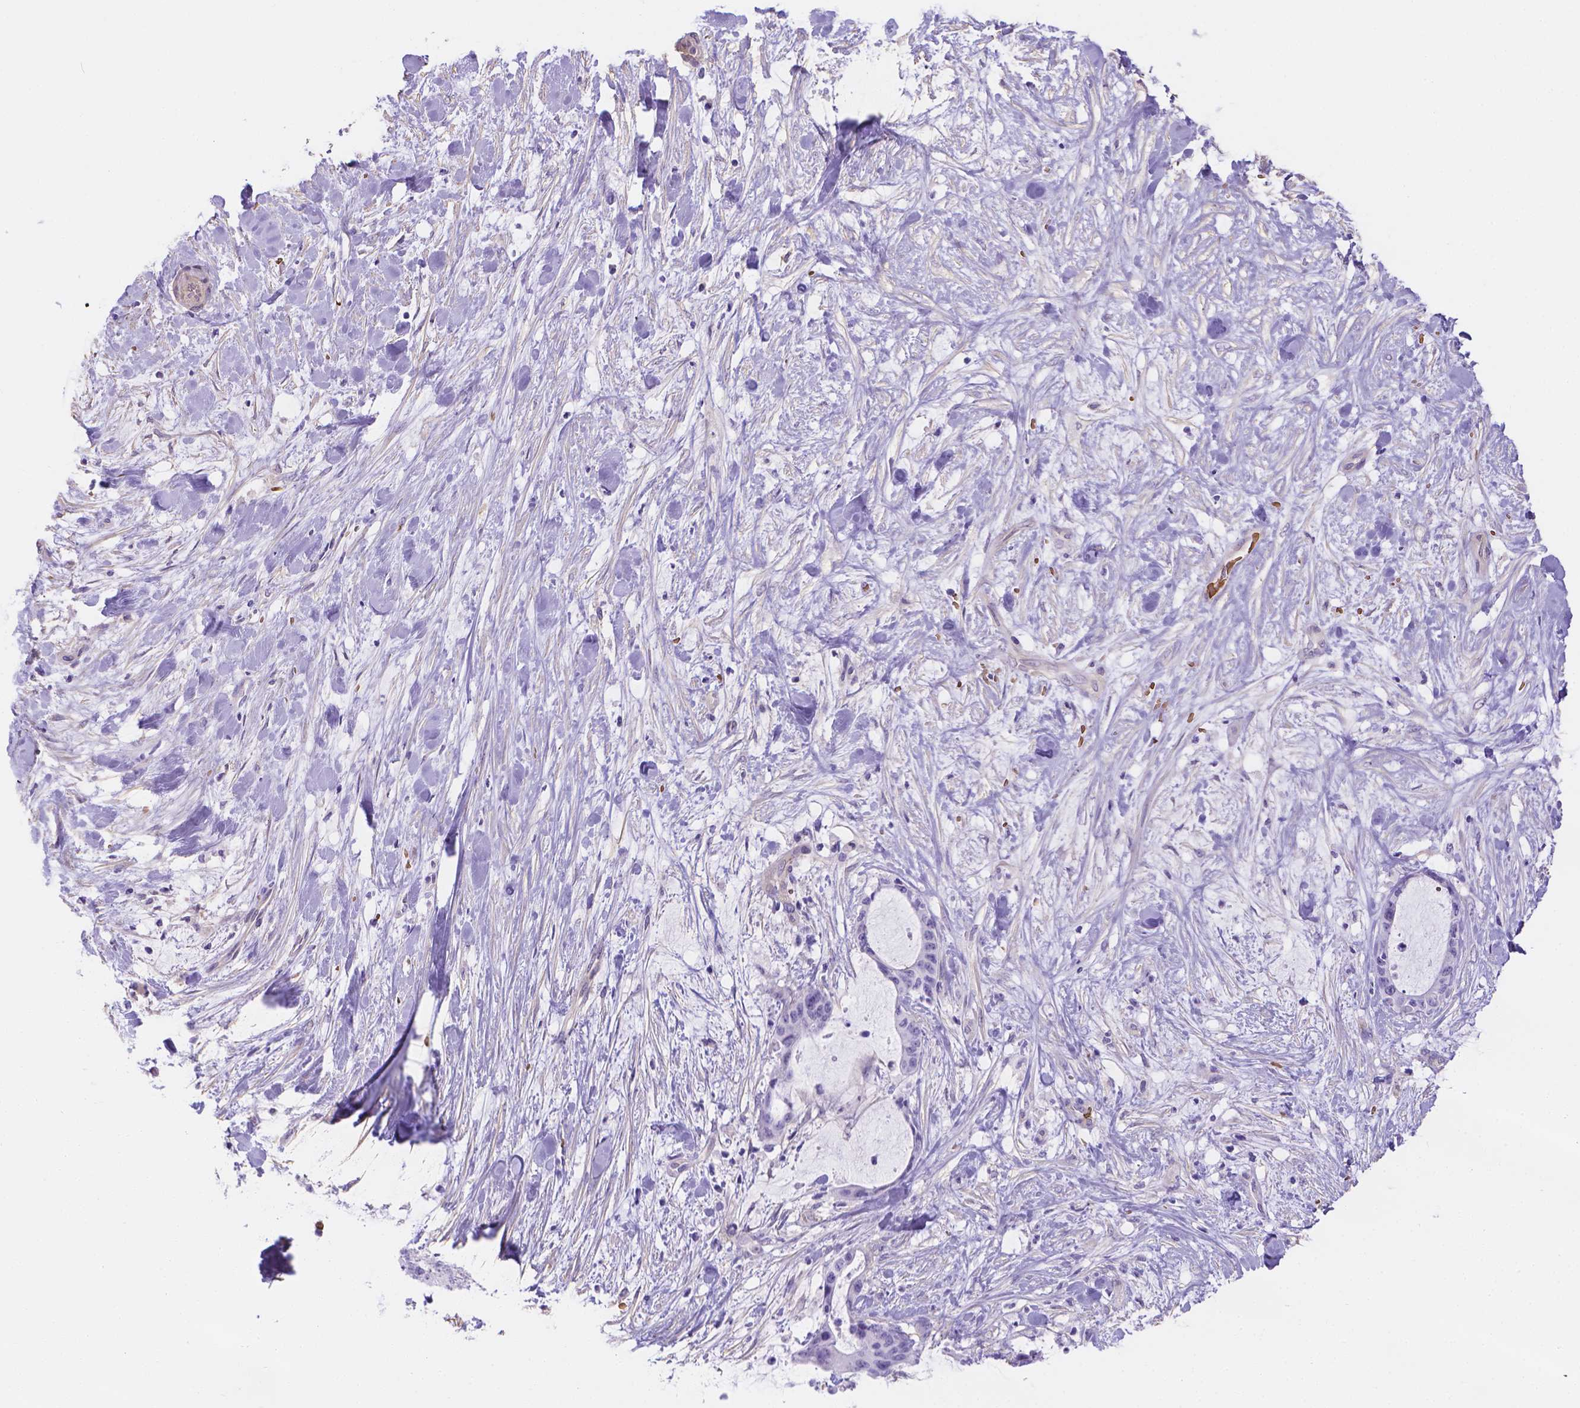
{"staining": {"intensity": "negative", "quantity": "none", "location": "none"}, "tissue": "liver cancer", "cell_type": "Tumor cells", "image_type": "cancer", "snomed": [{"axis": "morphology", "description": "Cholangiocarcinoma"}, {"axis": "topography", "description": "Liver"}], "caption": "This is an IHC image of human cholangiocarcinoma (liver). There is no staining in tumor cells.", "gene": "SLC40A1", "patient": {"sex": "female", "age": 73}}